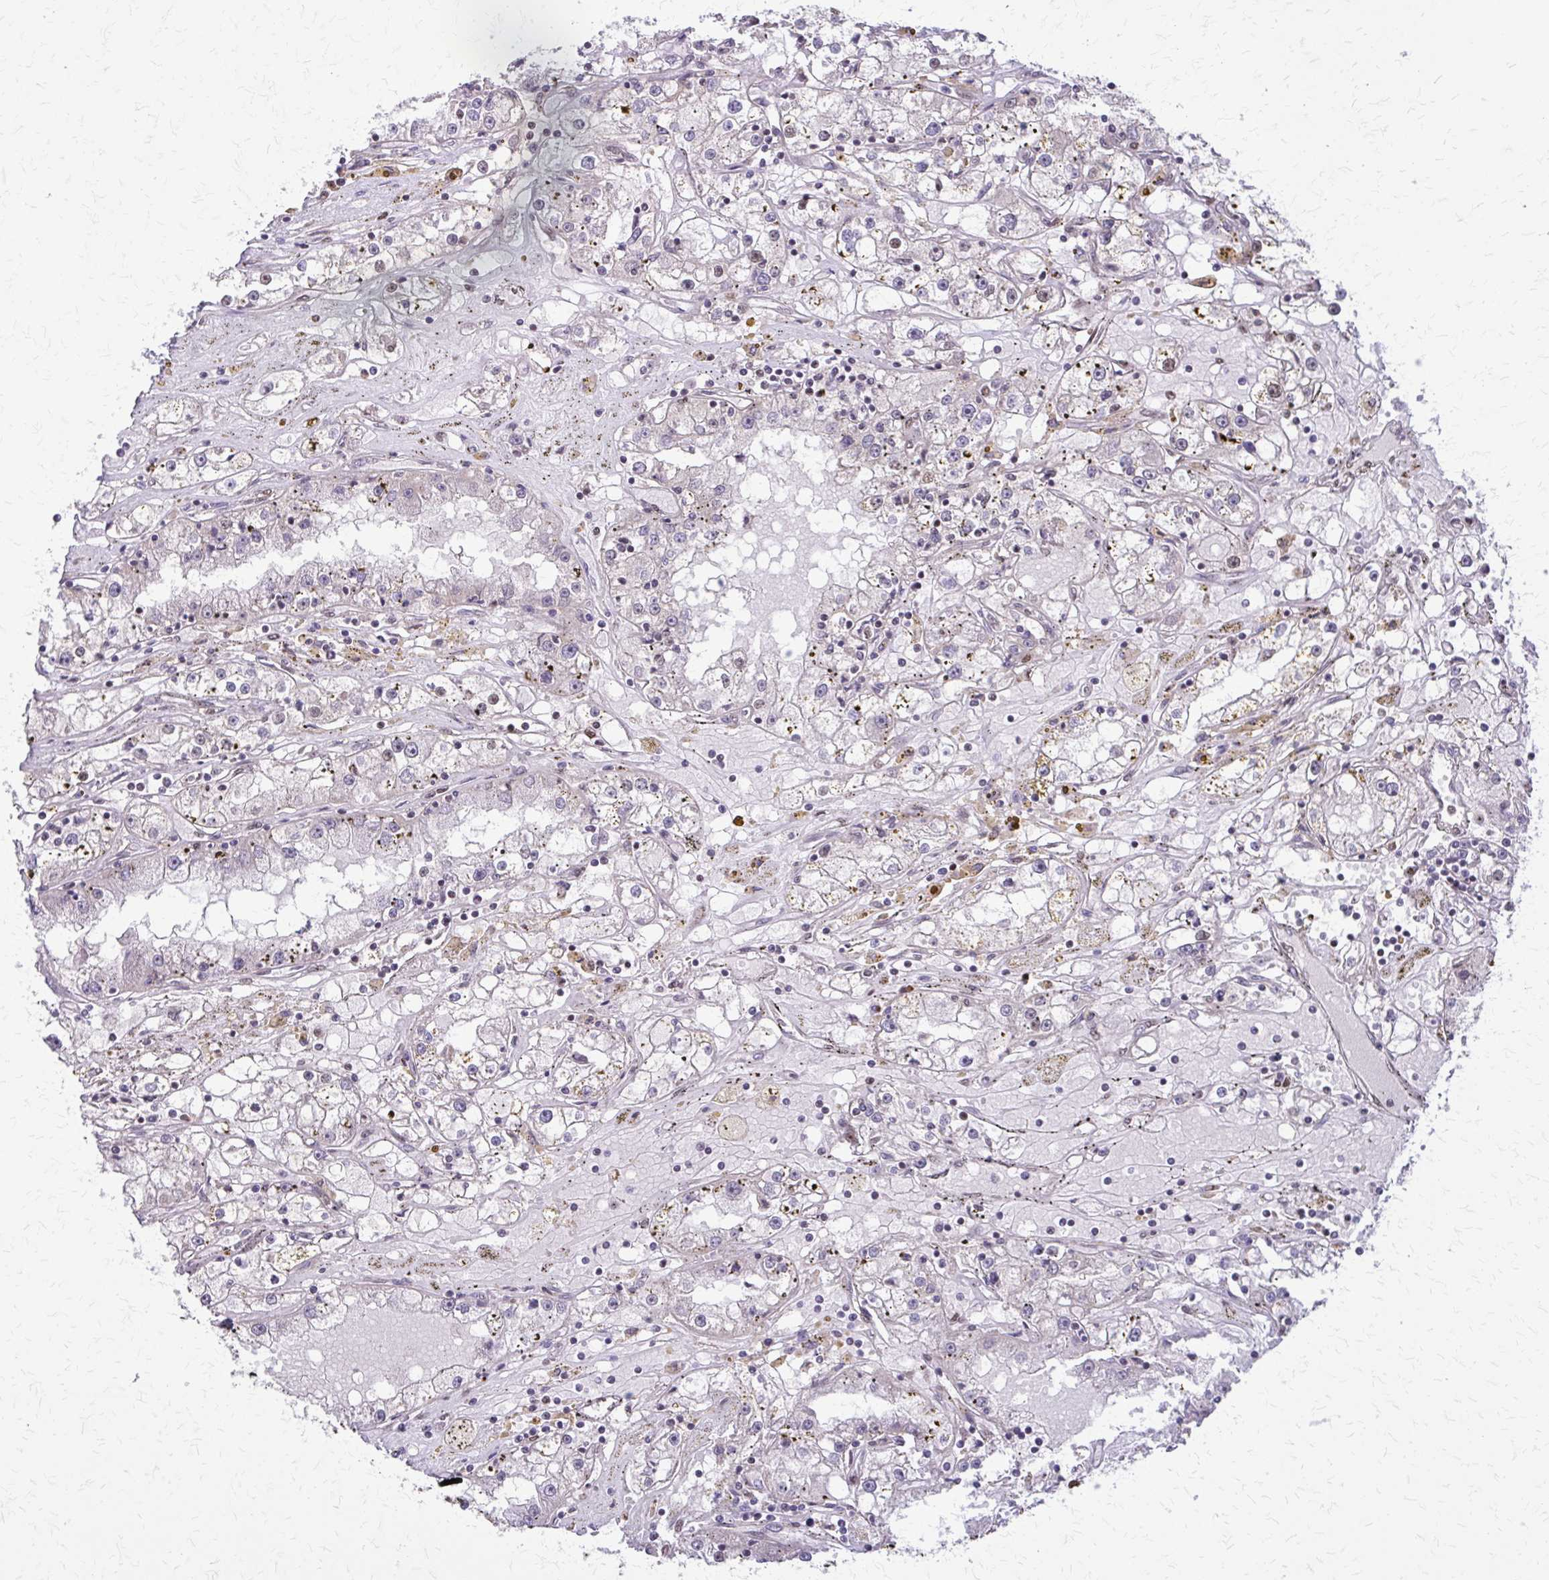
{"staining": {"intensity": "negative", "quantity": "none", "location": "none"}, "tissue": "renal cancer", "cell_type": "Tumor cells", "image_type": "cancer", "snomed": [{"axis": "morphology", "description": "Adenocarcinoma, NOS"}, {"axis": "topography", "description": "Kidney"}], "caption": "This is an immunohistochemistry micrograph of human renal cancer (adenocarcinoma). There is no expression in tumor cells.", "gene": "TTF1", "patient": {"sex": "male", "age": 56}}